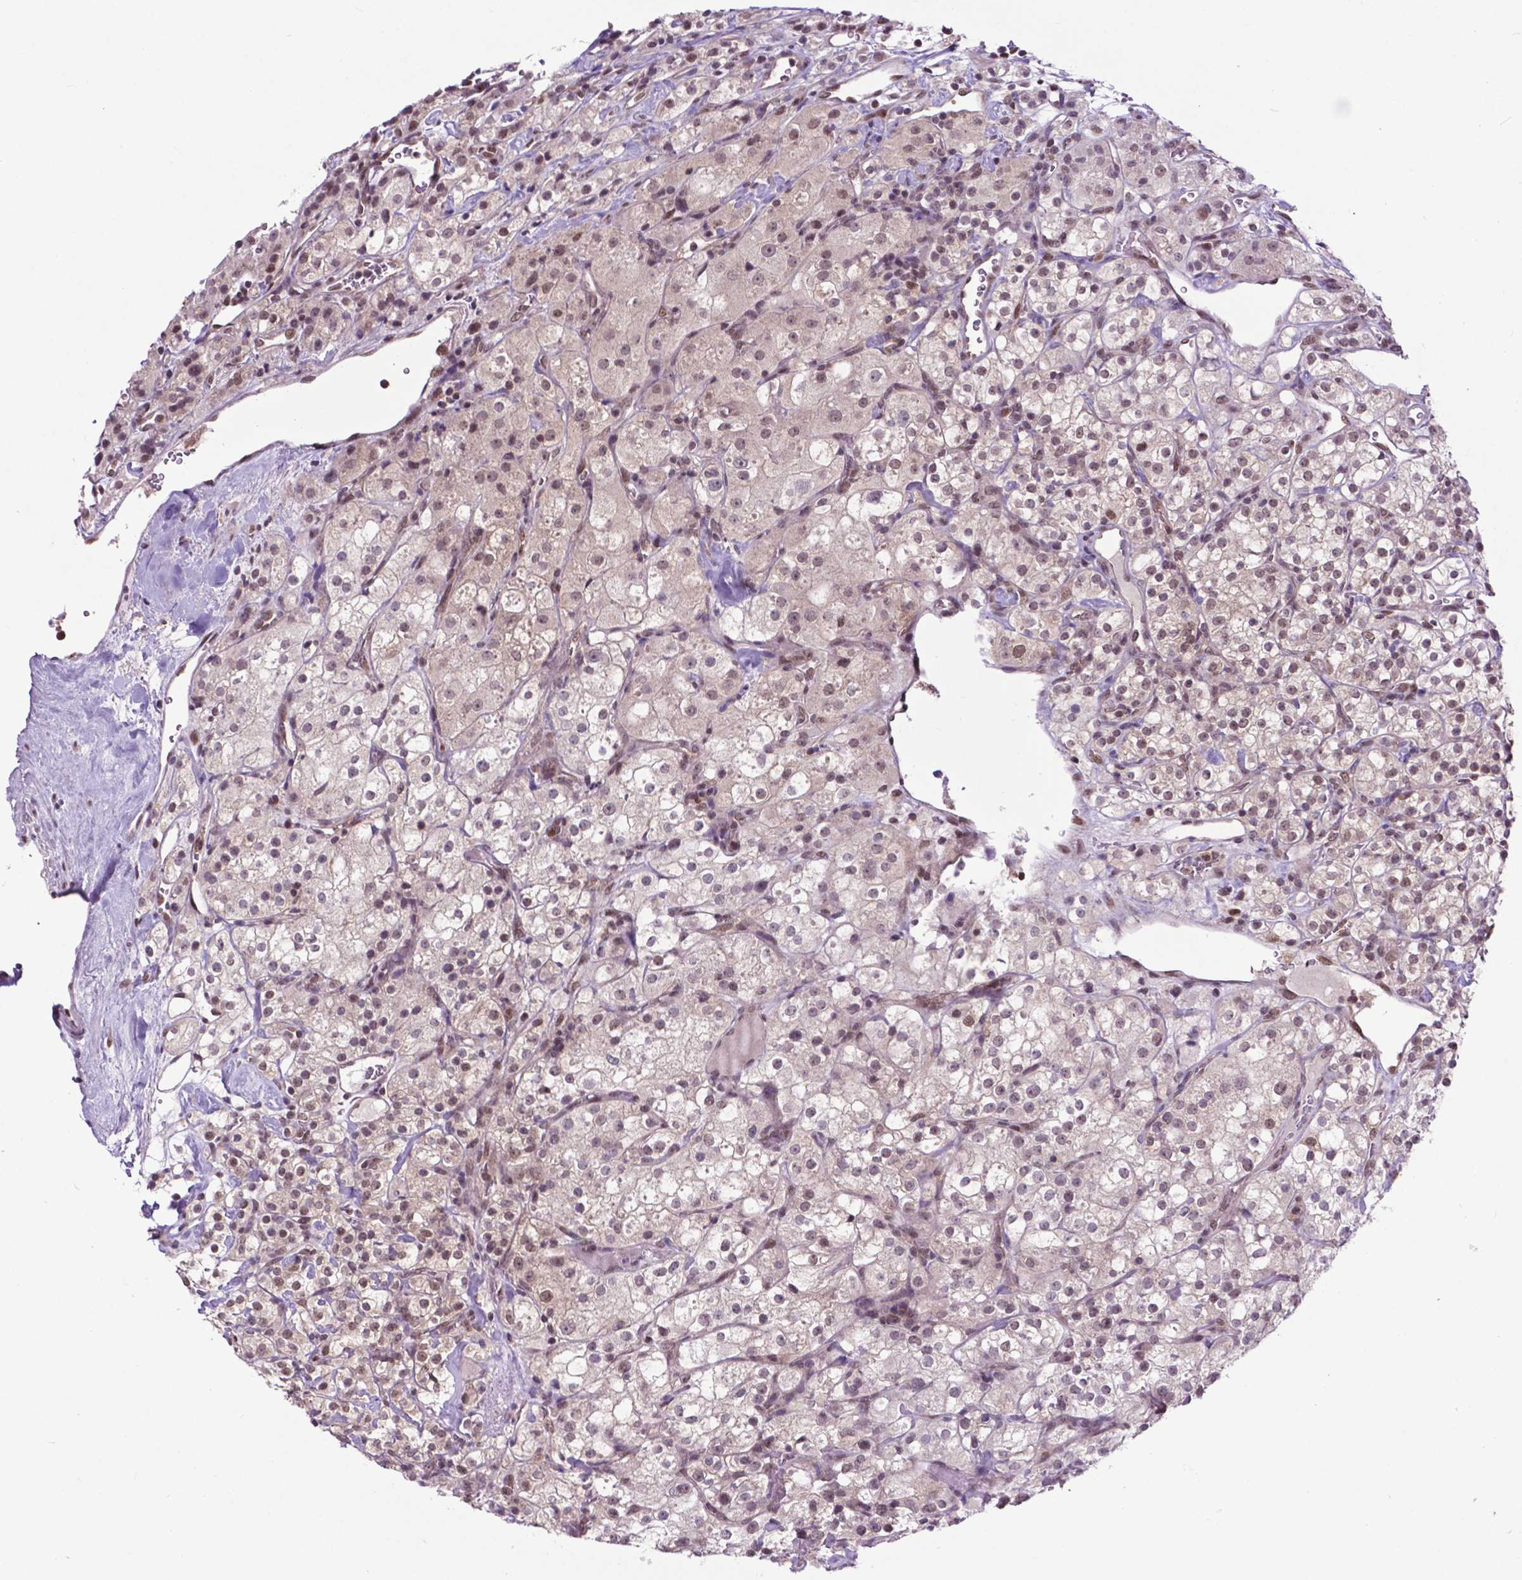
{"staining": {"intensity": "weak", "quantity": "25%-75%", "location": "nuclear"}, "tissue": "renal cancer", "cell_type": "Tumor cells", "image_type": "cancer", "snomed": [{"axis": "morphology", "description": "Adenocarcinoma, NOS"}, {"axis": "topography", "description": "Kidney"}], "caption": "Renal cancer (adenocarcinoma) stained with a brown dye displays weak nuclear positive expression in approximately 25%-75% of tumor cells.", "gene": "FAF1", "patient": {"sex": "male", "age": 77}}